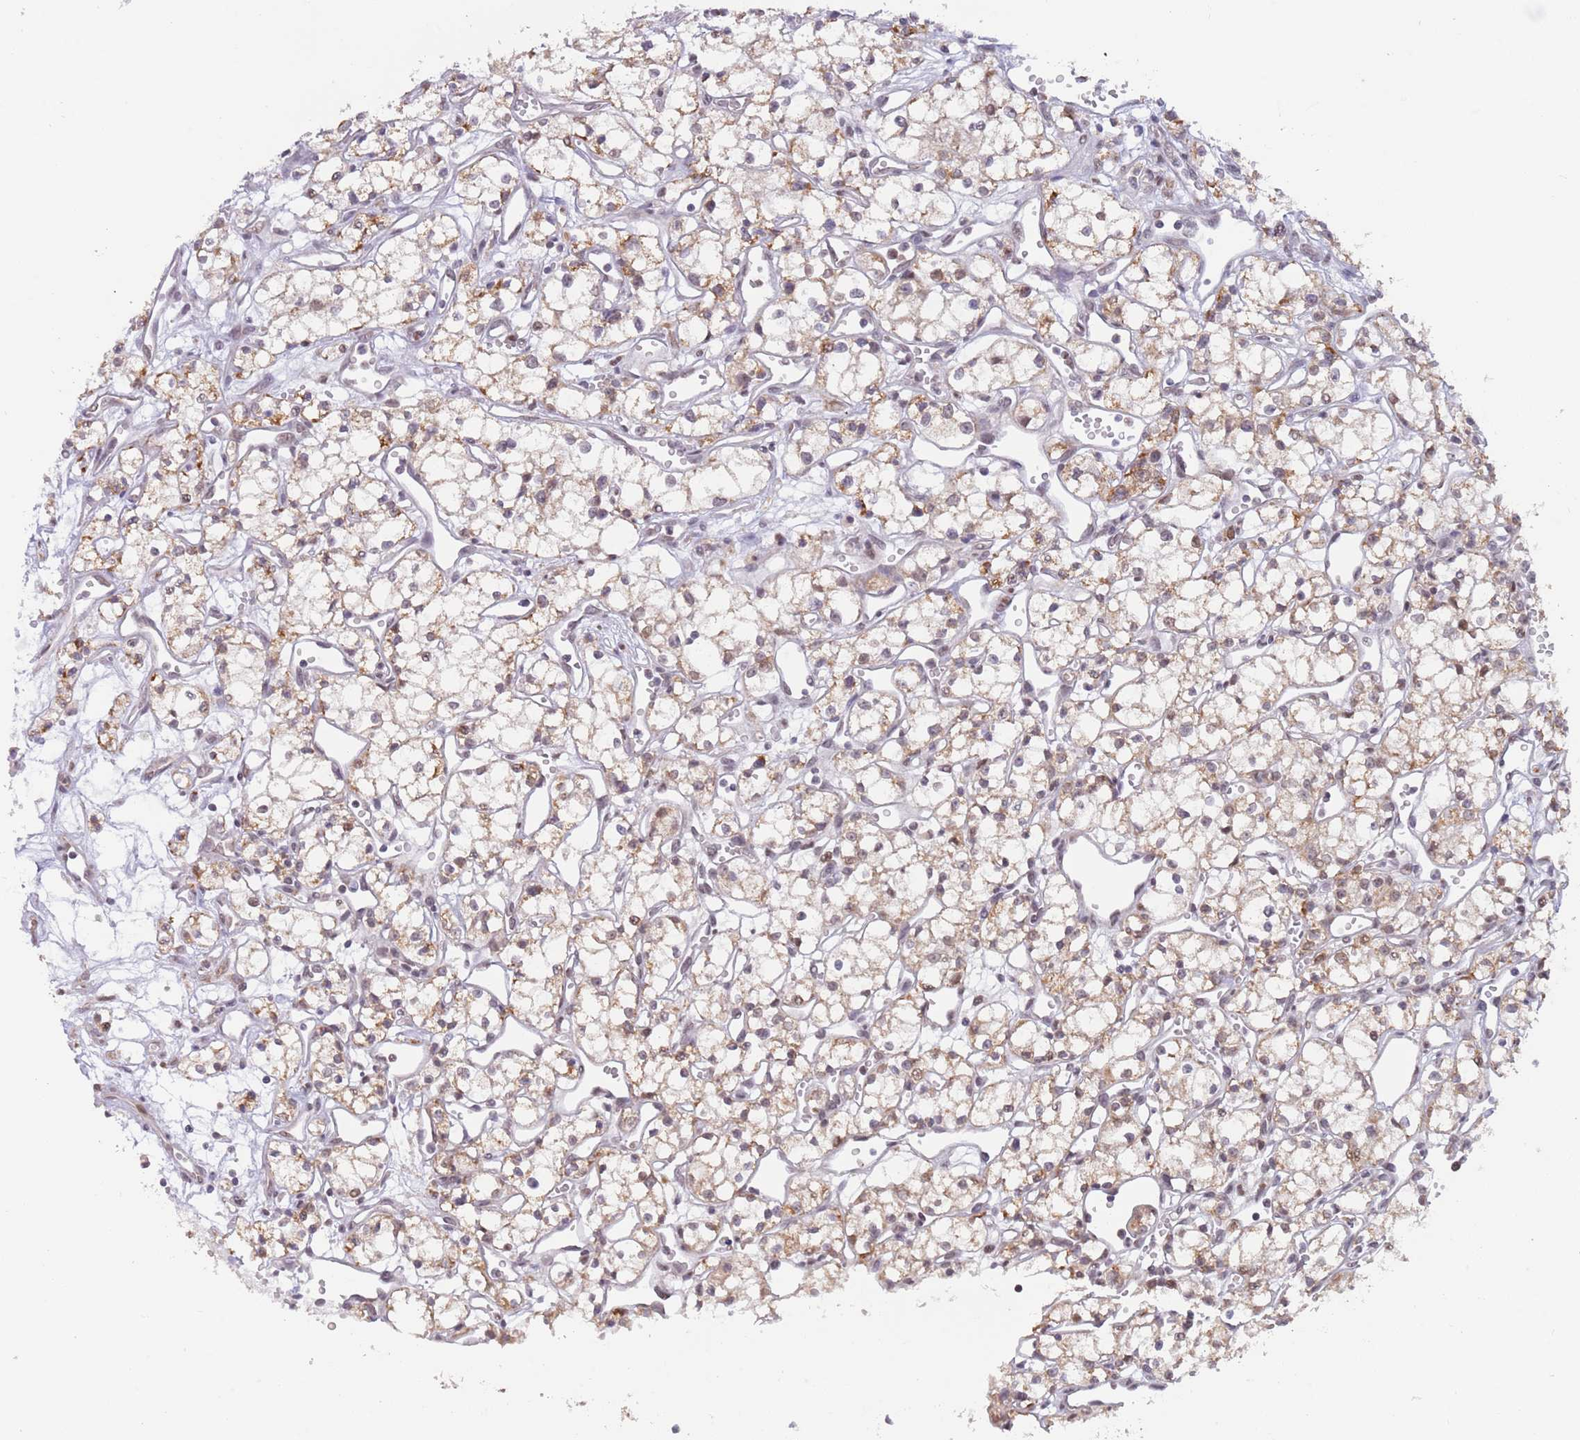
{"staining": {"intensity": "weak", "quantity": "25%-75%", "location": "cytoplasmic/membranous"}, "tissue": "renal cancer", "cell_type": "Tumor cells", "image_type": "cancer", "snomed": [{"axis": "morphology", "description": "Adenocarcinoma, NOS"}, {"axis": "topography", "description": "Kidney"}], "caption": "Protein staining reveals weak cytoplasmic/membranous positivity in approximately 25%-75% of tumor cells in renal cancer (adenocarcinoma).", "gene": "TIMM13", "patient": {"sex": "male", "age": 59}}